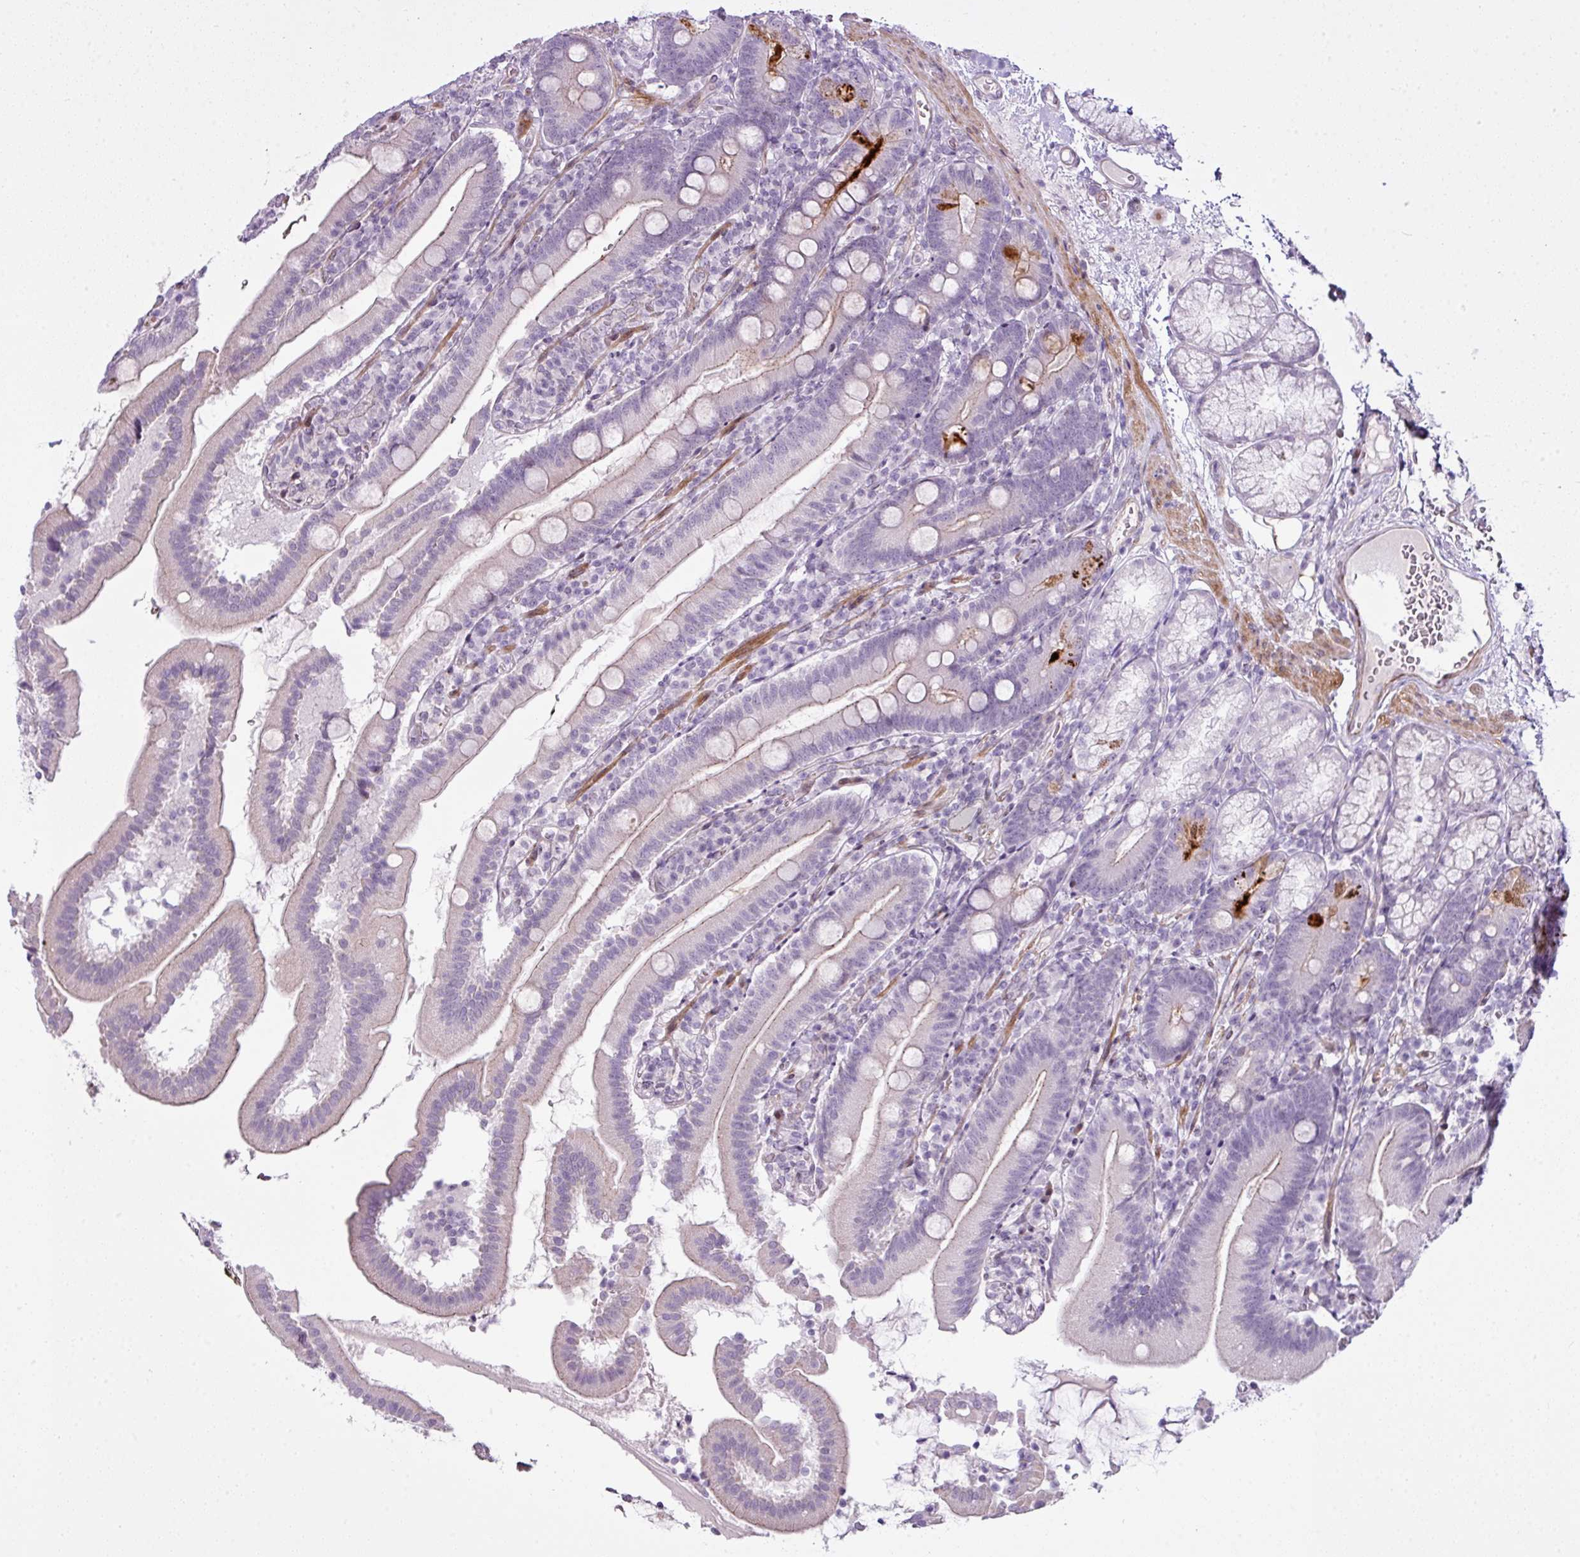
{"staining": {"intensity": "moderate", "quantity": "<25%", "location": "cytoplasmic/membranous"}, "tissue": "duodenum", "cell_type": "Glandular cells", "image_type": "normal", "snomed": [{"axis": "morphology", "description": "Normal tissue, NOS"}, {"axis": "topography", "description": "Duodenum"}], "caption": "Duodenum stained for a protein reveals moderate cytoplasmic/membranous positivity in glandular cells. (Brightfield microscopy of DAB IHC at high magnification).", "gene": "ZNF688", "patient": {"sex": "female", "age": 67}}